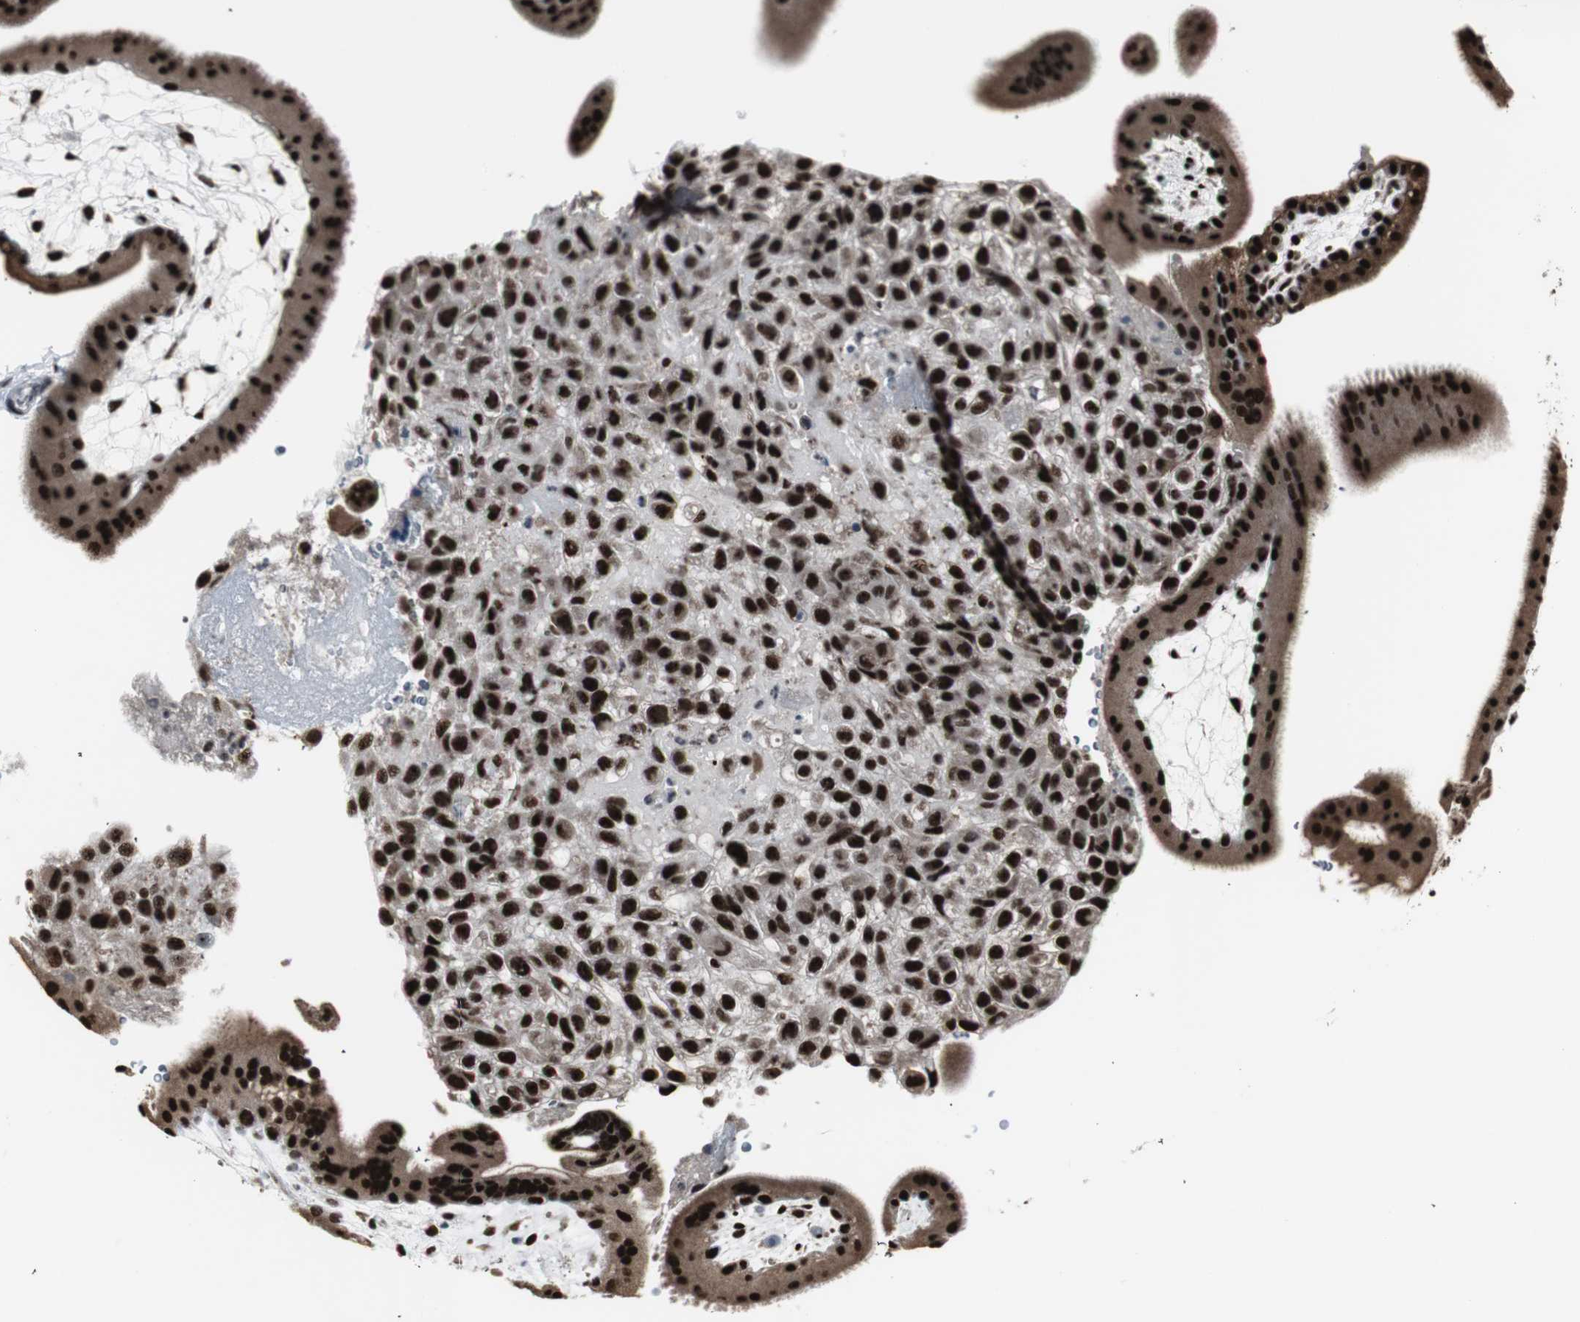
{"staining": {"intensity": "strong", "quantity": ">75%", "location": "nuclear"}, "tissue": "placenta", "cell_type": "Decidual cells", "image_type": "normal", "snomed": [{"axis": "morphology", "description": "Normal tissue, NOS"}, {"axis": "topography", "description": "Placenta"}], "caption": "Immunohistochemistry (IHC) staining of unremarkable placenta, which exhibits high levels of strong nuclear expression in about >75% of decidual cells indicating strong nuclear protein staining. The staining was performed using DAB (3,3'-diaminobenzidine) (brown) for protein detection and nuclei were counterstained in hematoxylin (blue).", "gene": "PARN", "patient": {"sex": "female", "age": 19}}